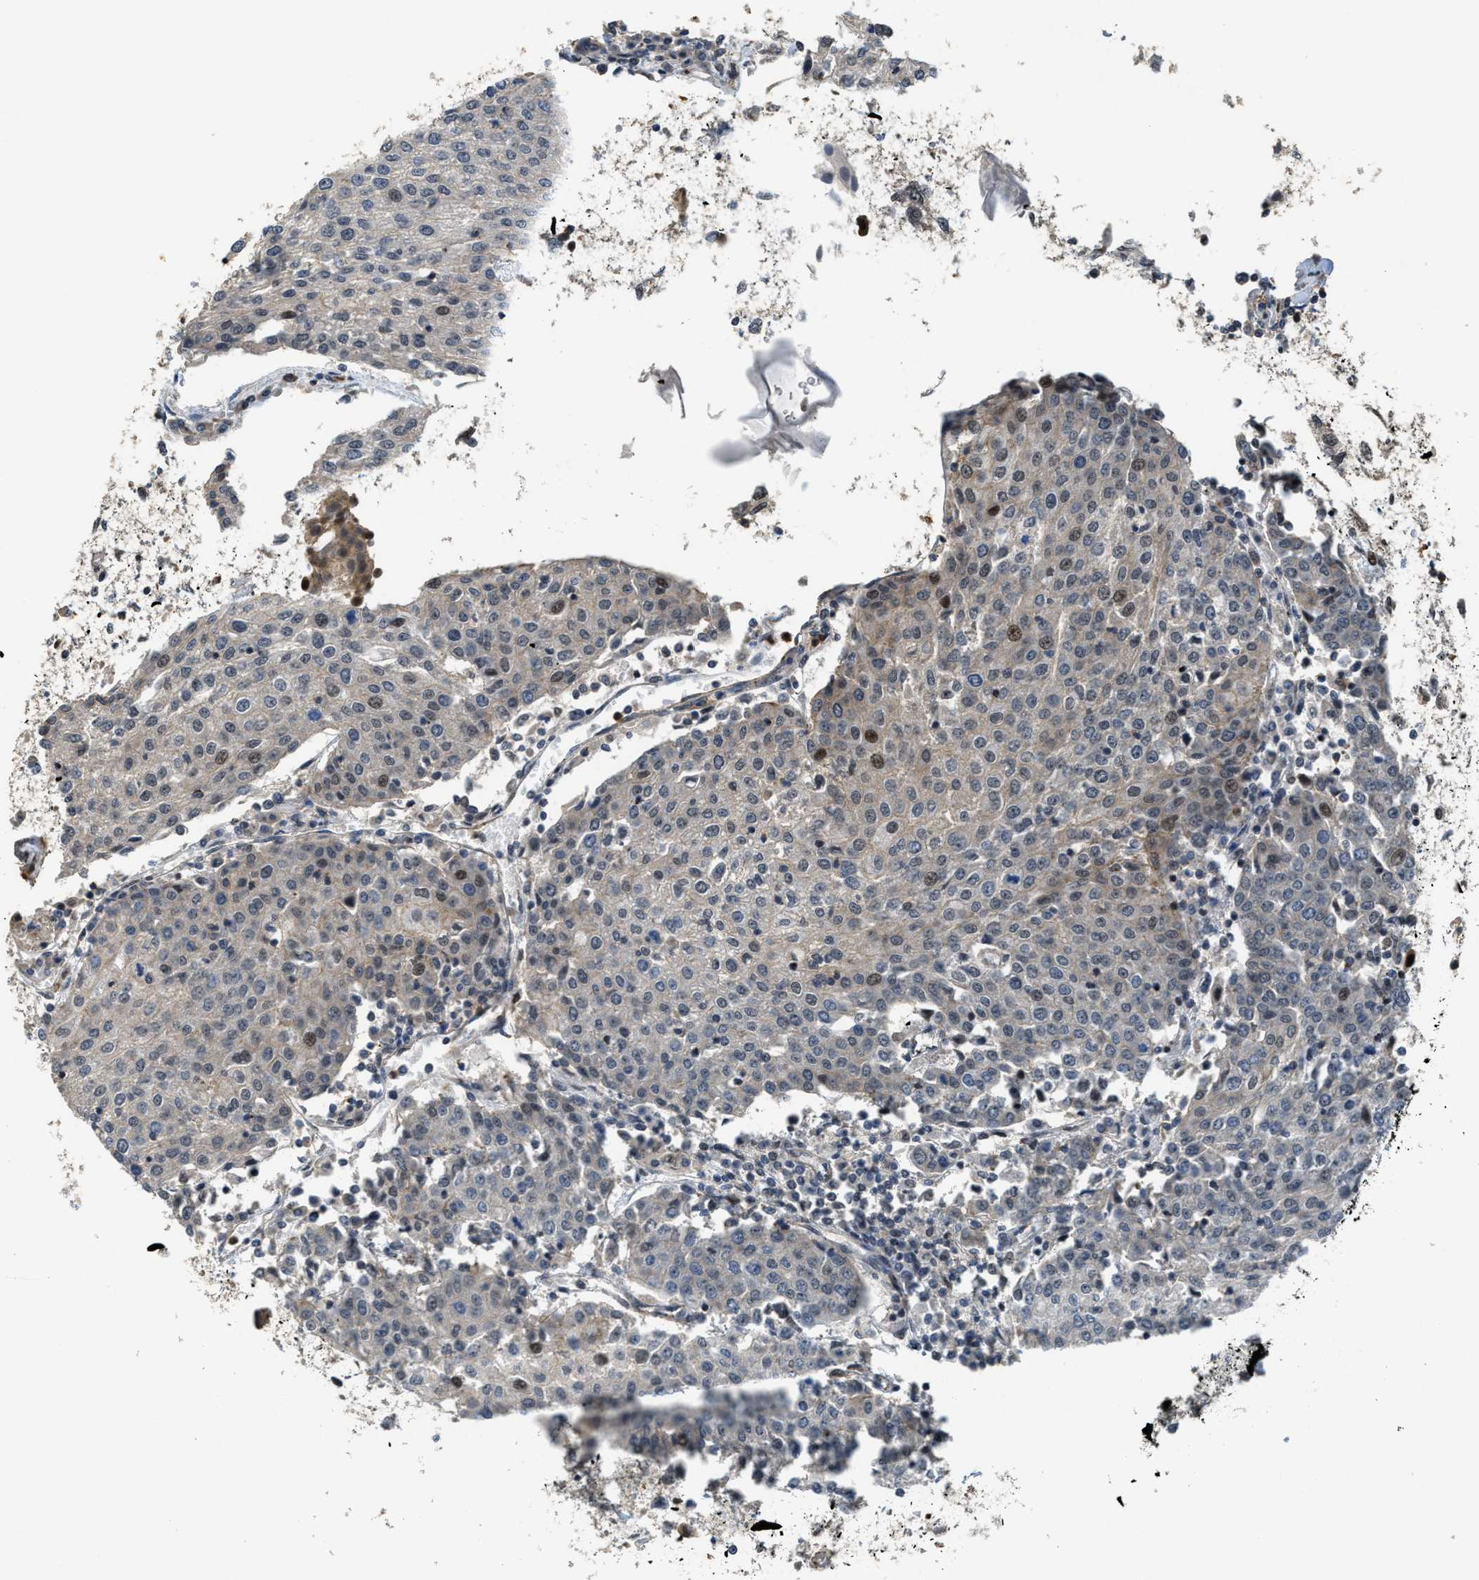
{"staining": {"intensity": "moderate", "quantity": "<25%", "location": "nuclear"}, "tissue": "urothelial cancer", "cell_type": "Tumor cells", "image_type": "cancer", "snomed": [{"axis": "morphology", "description": "Urothelial carcinoma, High grade"}, {"axis": "topography", "description": "Urinary bladder"}], "caption": "Protein staining of urothelial carcinoma (high-grade) tissue exhibits moderate nuclear expression in about <25% of tumor cells.", "gene": "DPF2", "patient": {"sex": "female", "age": 85}}